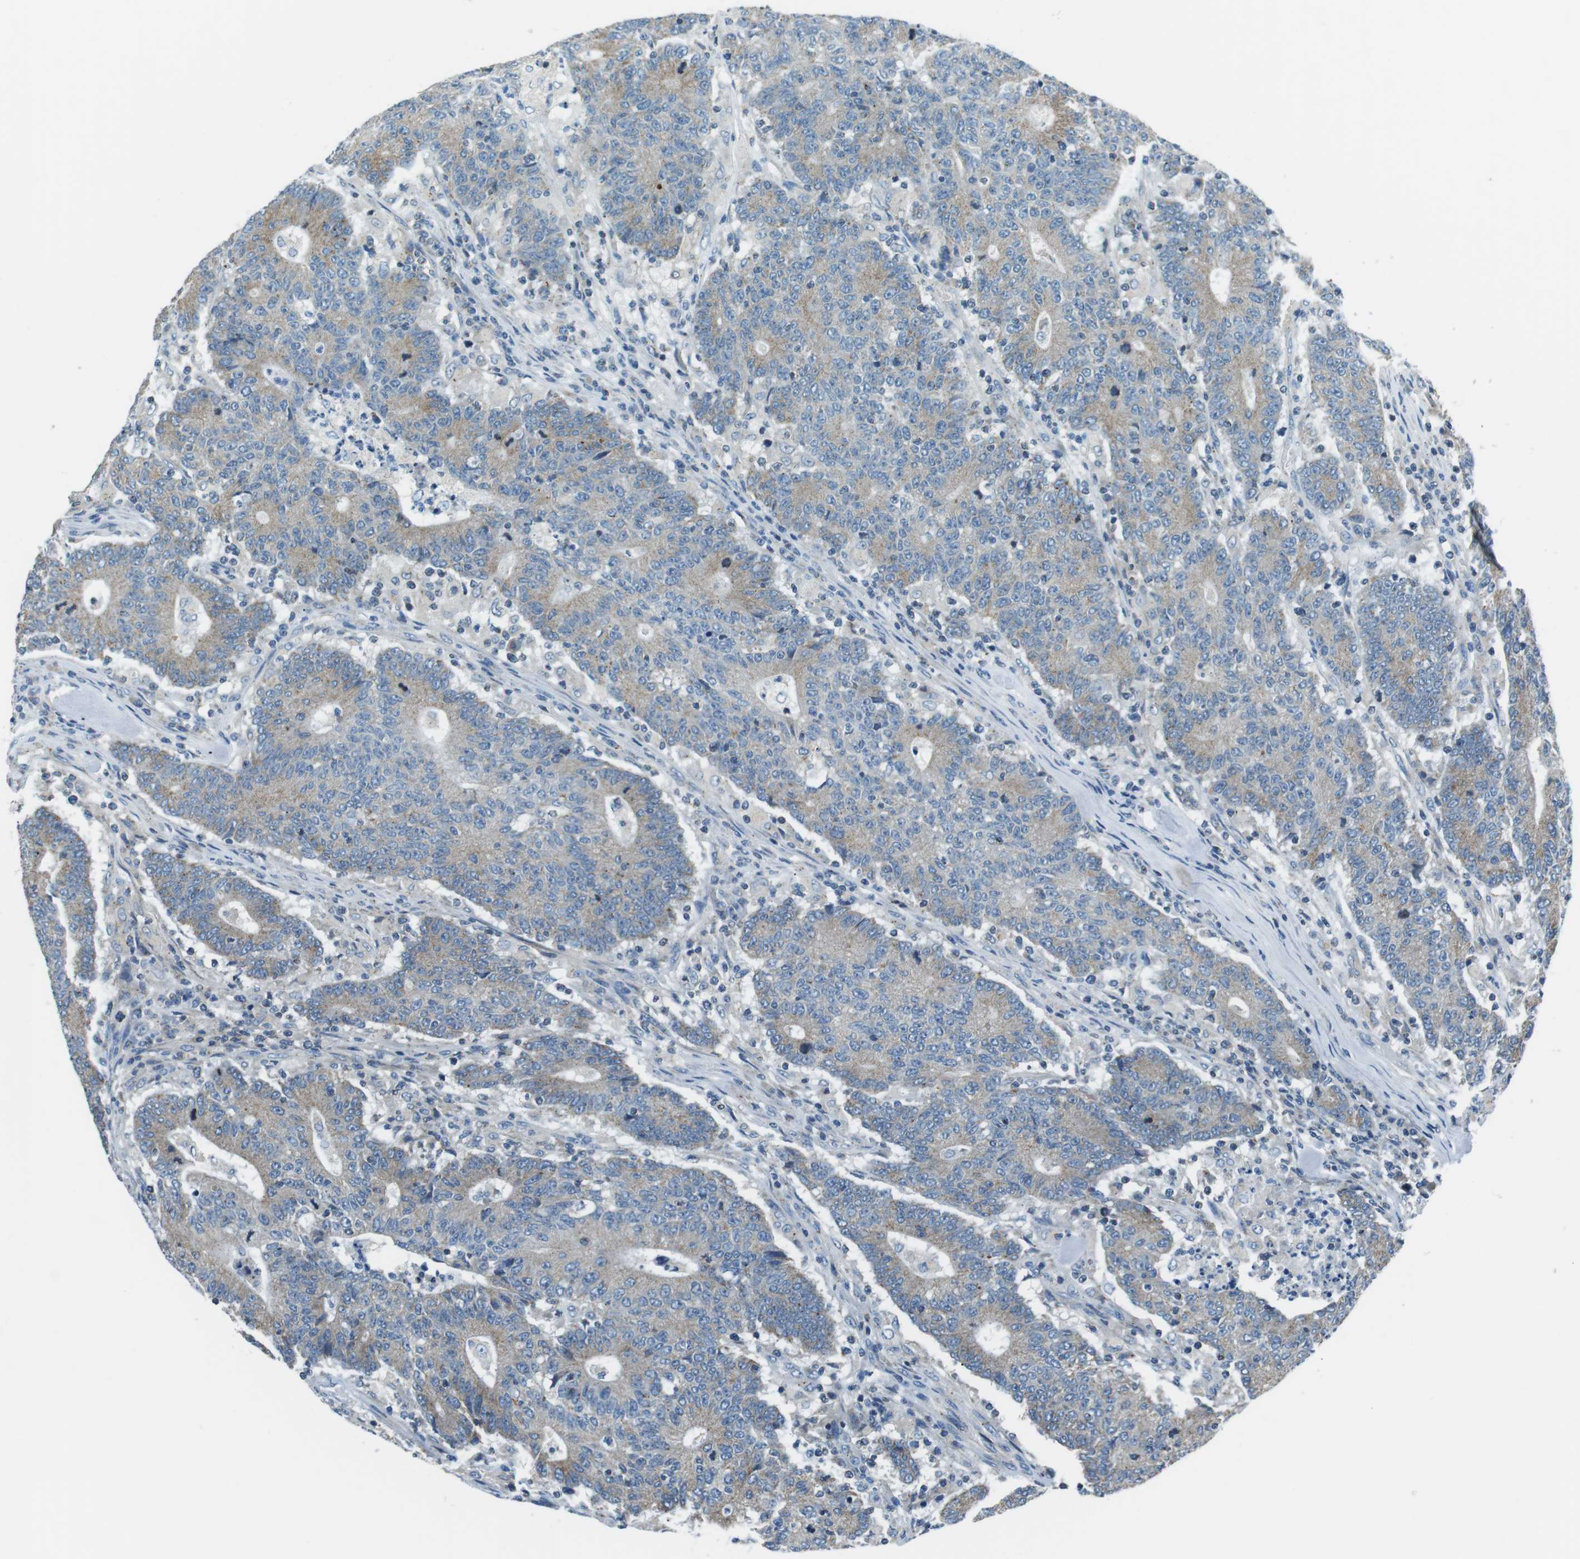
{"staining": {"intensity": "weak", "quantity": "<25%", "location": "cytoplasmic/membranous"}, "tissue": "colorectal cancer", "cell_type": "Tumor cells", "image_type": "cancer", "snomed": [{"axis": "morphology", "description": "Normal tissue, NOS"}, {"axis": "morphology", "description": "Adenocarcinoma, NOS"}, {"axis": "topography", "description": "Colon"}], "caption": "IHC photomicrograph of neoplastic tissue: colorectal cancer (adenocarcinoma) stained with DAB reveals no significant protein staining in tumor cells.", "gene": "FAM3B", "patient": {"sex": "female", "age": 75}}